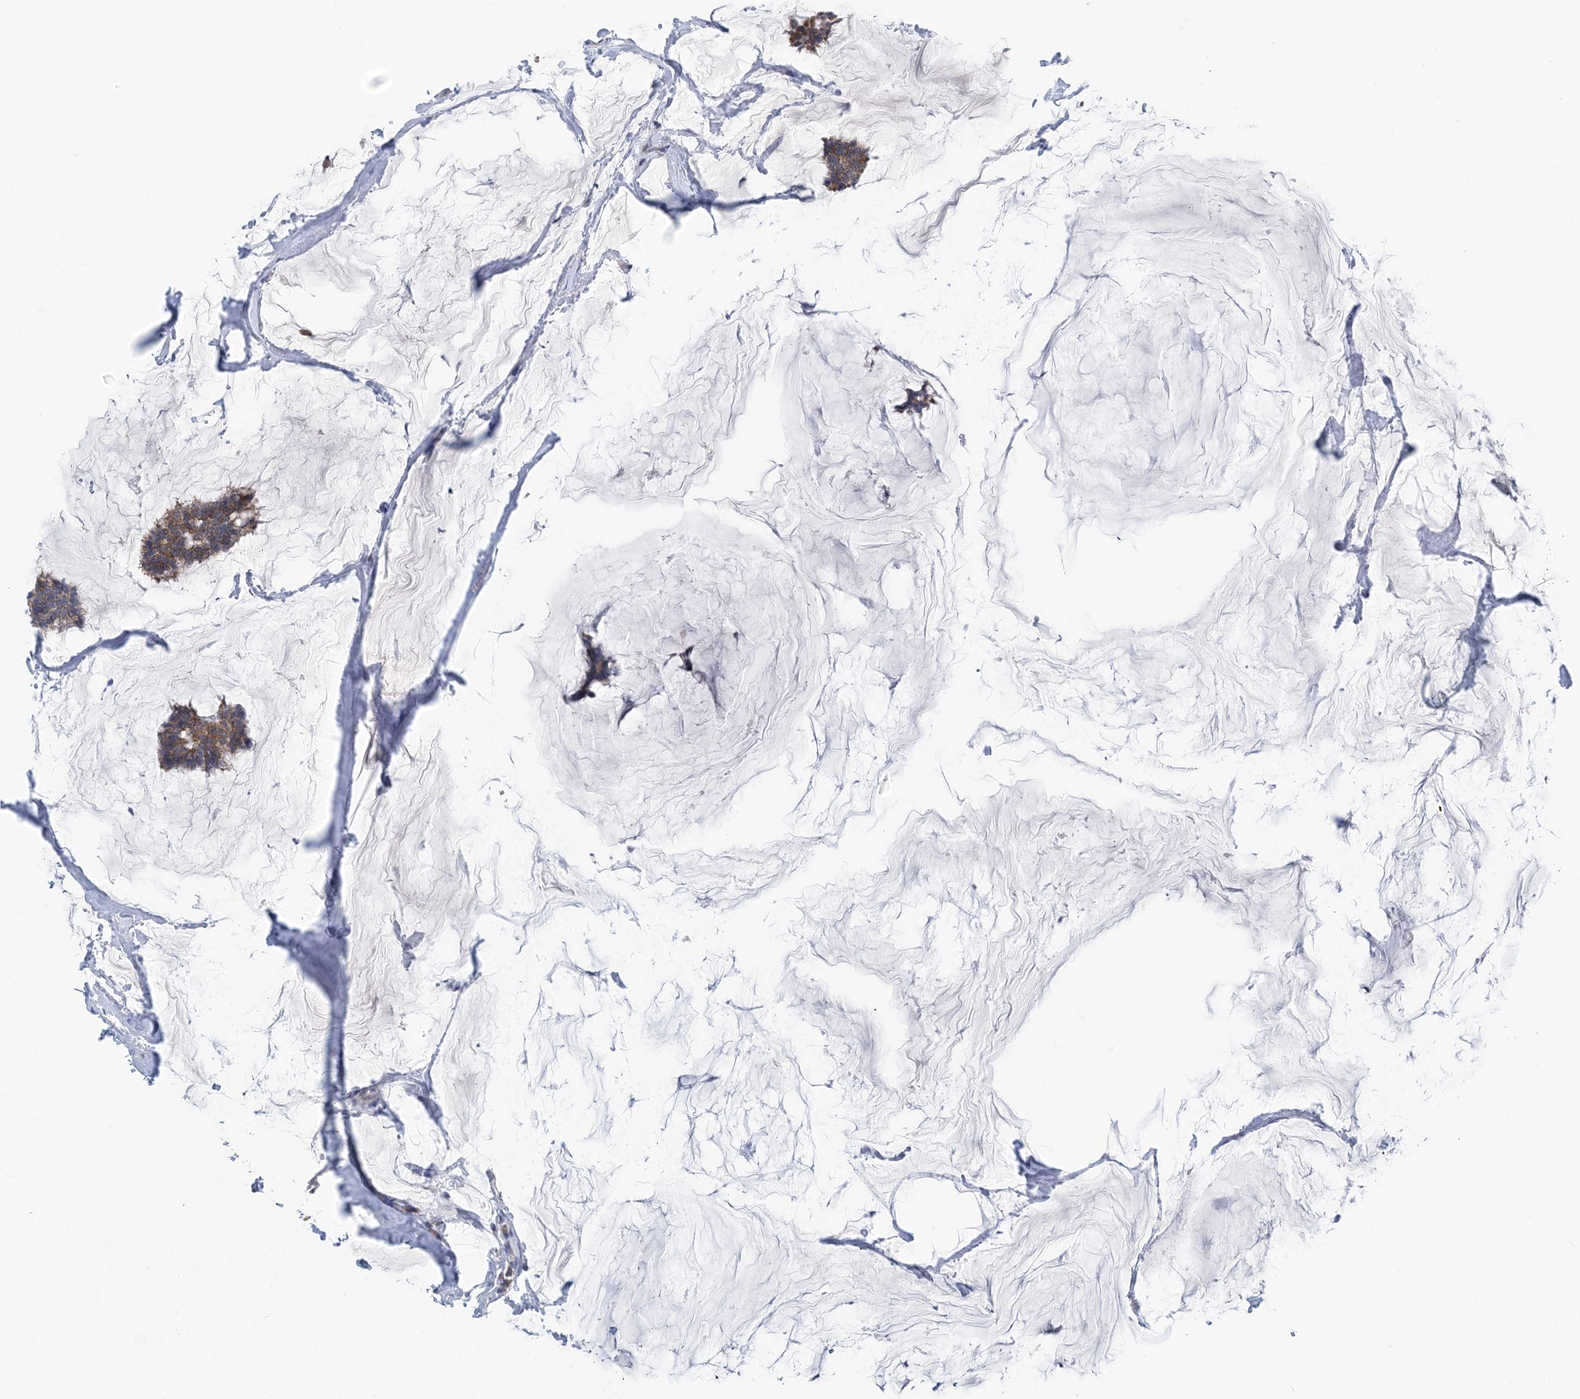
{"staining": {"intensity": "moderate", "quantity": ">75%", "location": "cytoplasmic/membranous"}, "tissue": "breast cancer", "cell_type": "Tumor cells", "image_type": "cancer", "snomed": [{"axis": "morphology", "description": "Duct carcinoma"}, {"axis": "topography", "description": "Breast"}], "caption": "Breast cancer tissue shows moderate cytoplasmic/membranous positivity in about >75% of tumor cells, visualized by immunohistochemistry. The staining was performed using DAB to visualize the protein expression in brown, while the nuclei were stained in blue with hematoxylin (Magnification: 20x).", "gene": "COPE", "patient": {"sex": "female", "age": 93}}